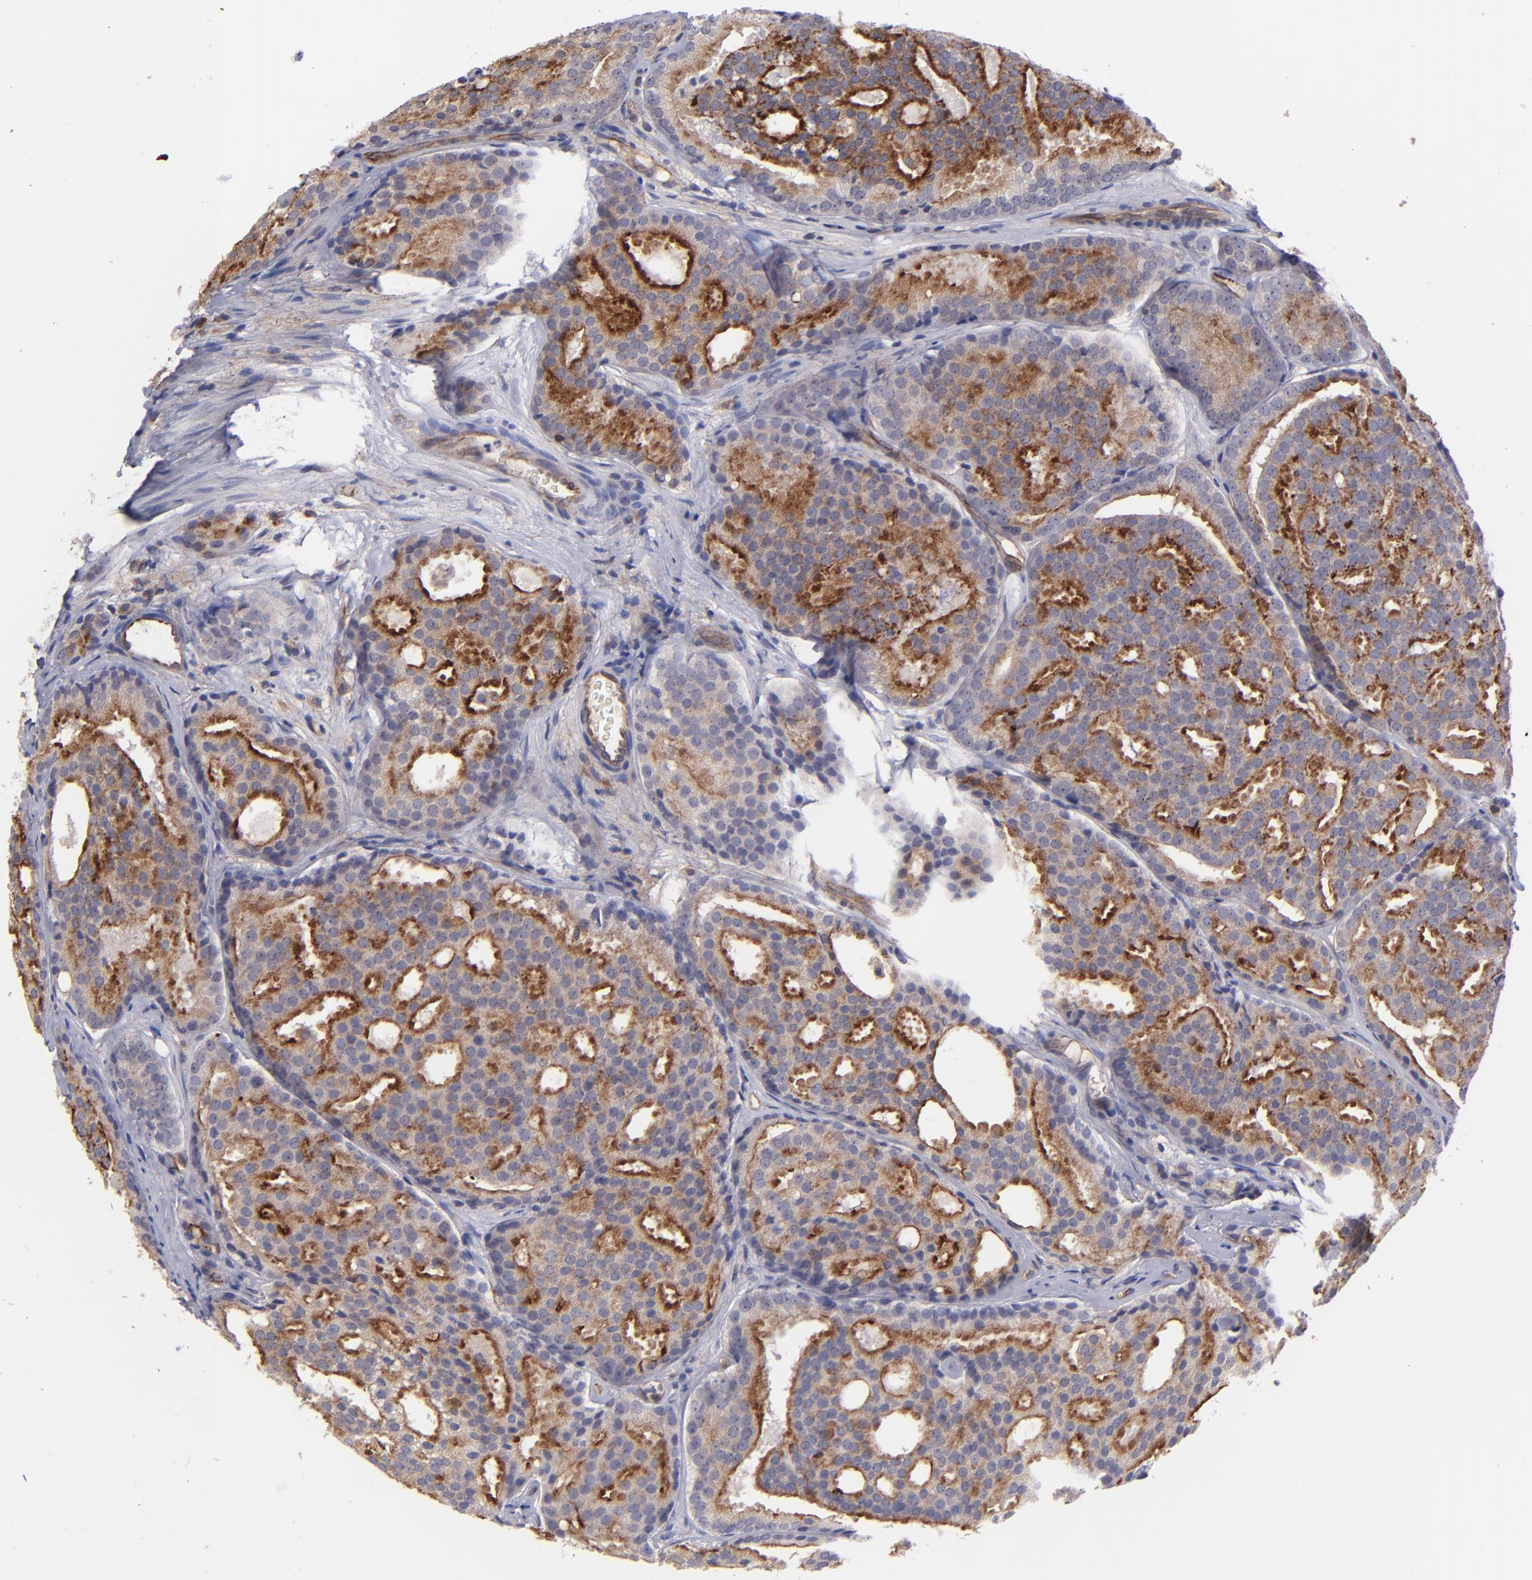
{"staining": {"intensity": "weak", "quantity": "25%-75%", "location": "cytoplasmic/membranous"}, "tissue": "prostate cancer", "cell_type": "Tumor cells", "image_type": "cancer", "snomed": [{"axis": "morphology", "description": "Adenocarcinoma, High grade"}, {"axis": "topography", "description": "Prostate"}], "caption": "The image exhibits immunohistochemical staining of adenocarcinoma (high-grade) (prostate). There is weak cytoplasmic/membranous positivity is appreciated in about 25%-75% of tumor cells. Immunohistochemistry stains the protein of interest in brown and the nuclei are stained blue.", "gene": "ICAM1", "patient": {"sex": "male", "age": 64}}